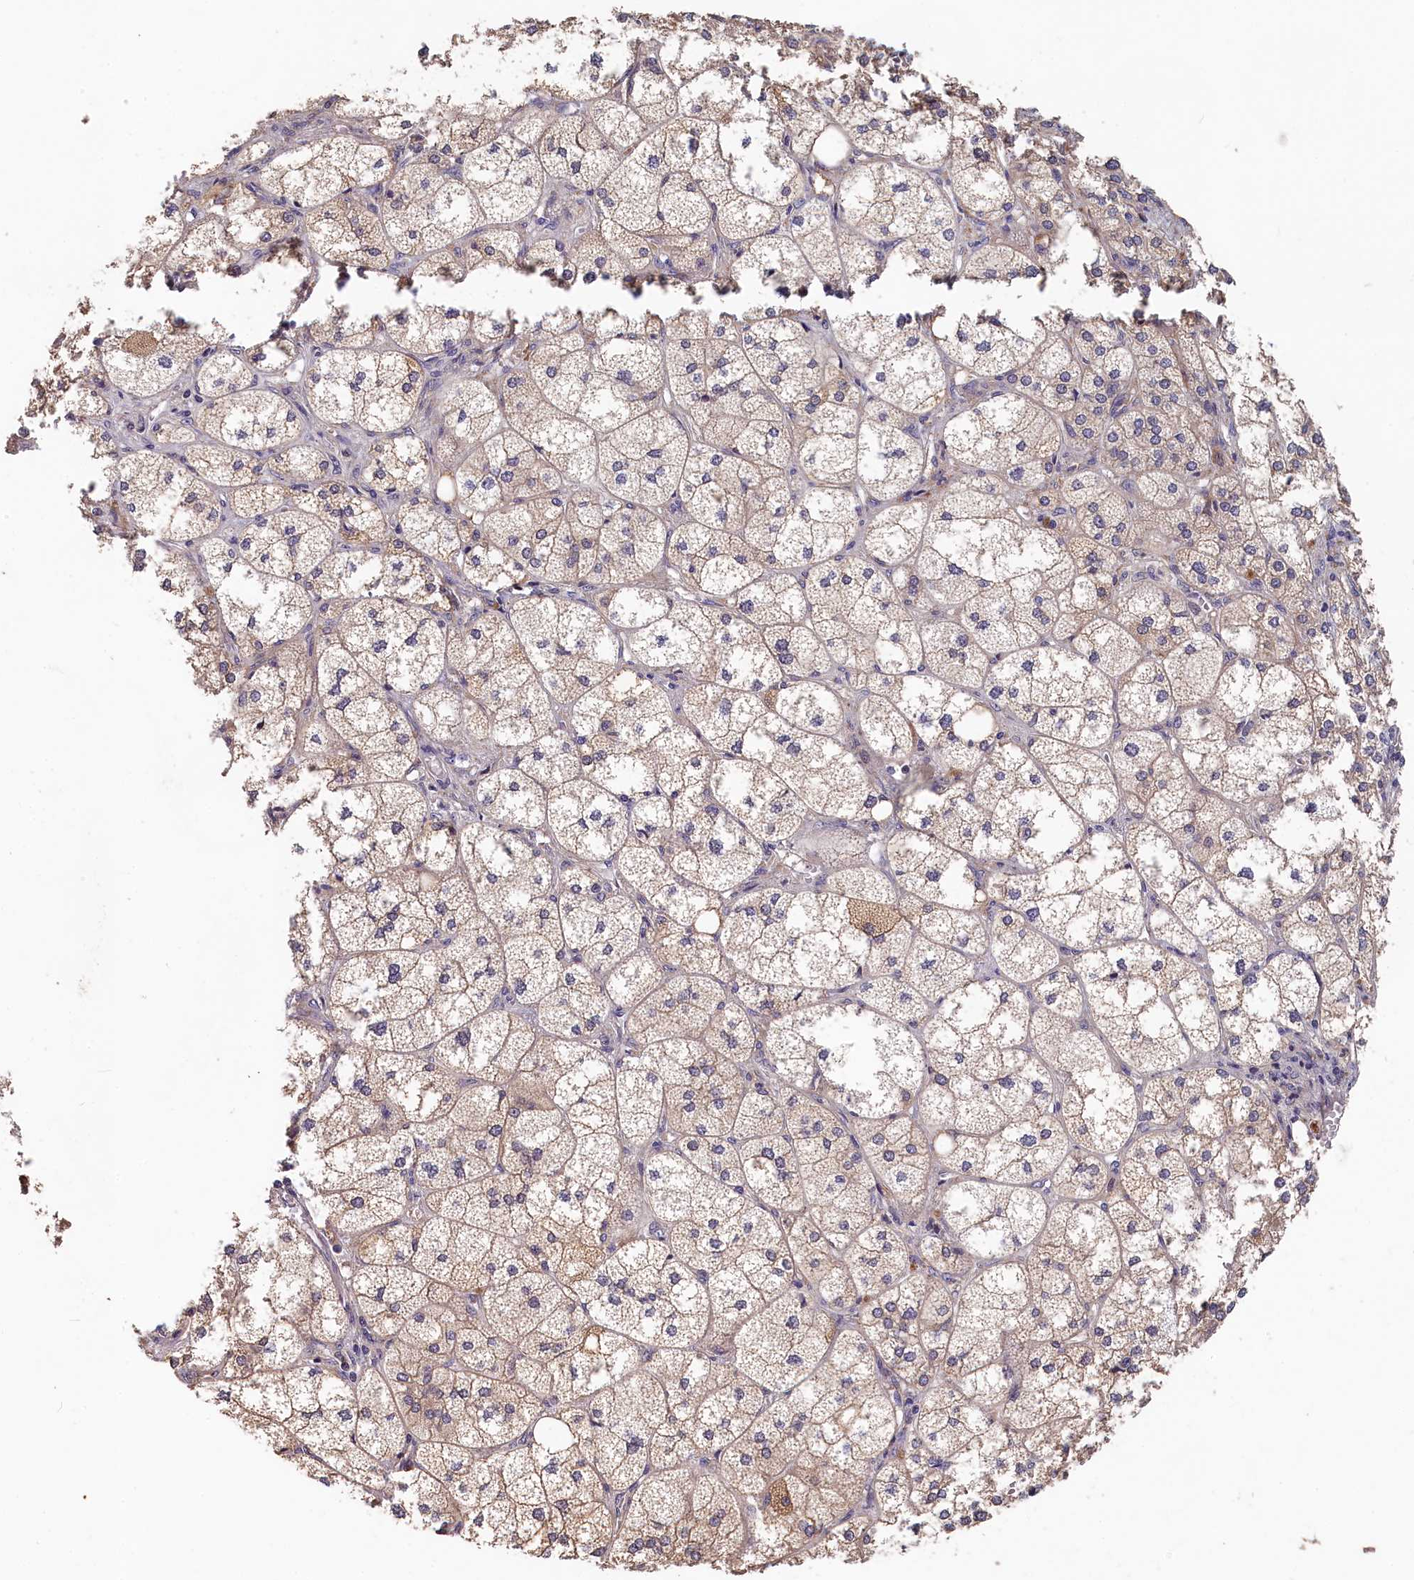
{"staining": {"intensity": "moderate", "quantity": "25%-75%", "location": "cytoplasmic/membranous"}, "tissue": "adrenal gland", "cell_type": "Glandular cells", "image_type": "normal", "snomed": [{"axis": "morphology", "description": "Normal tissue, NOS"}, {"axis": "topography", "description": "Adrenal gland"}], "caption": "About 25%-75% of glandular cells in benign human adrenal gland reveal moderate cytoplasmic/membranous protein positivity as visualized by brown immunohistochemical staining.", "gene": "TMEM116", "patient": {"sex": "female", "age": 61}}